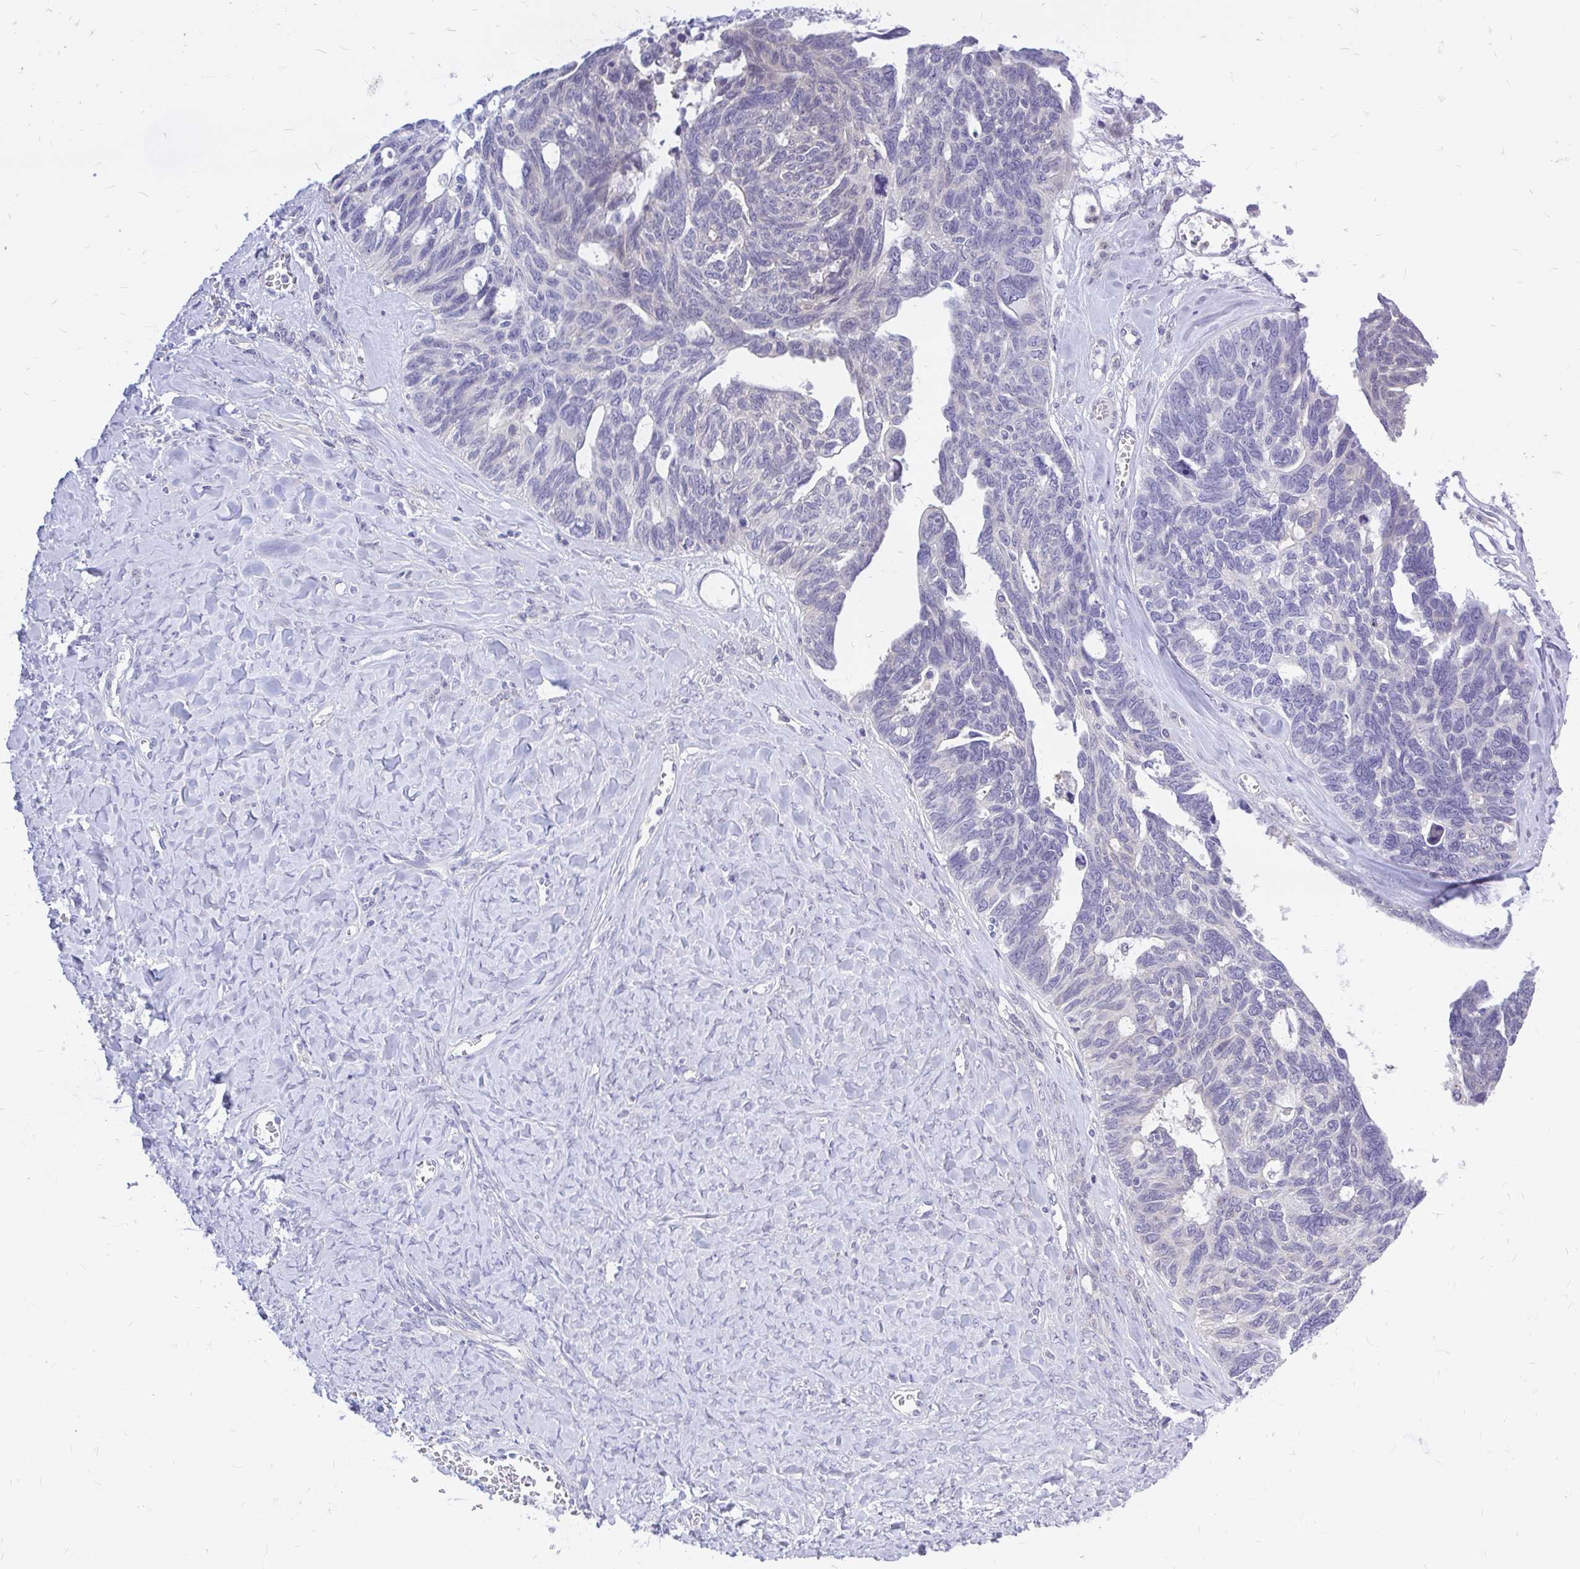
{"staining": {"intensity": "negative", "quantity": "none", "location": "none"}, "tissue": "ovarian cancer", "cell_type": "Tumor cells", "image_type": "cancer", "snomed": [{"axis": "morphology", "description": "Cystadenocarcinoma, serous, NOS"}, {"axis": "topography", "description": "Ovary"}], "caption": "IHC histopathology image of human ovarian cancer (serous cystadenocarcinoma) stained for a protein (brown), which displays no expression in tumor cells.", "gene": "MAP1LC3A", "patient": {"sex": "female", "age": 79}}